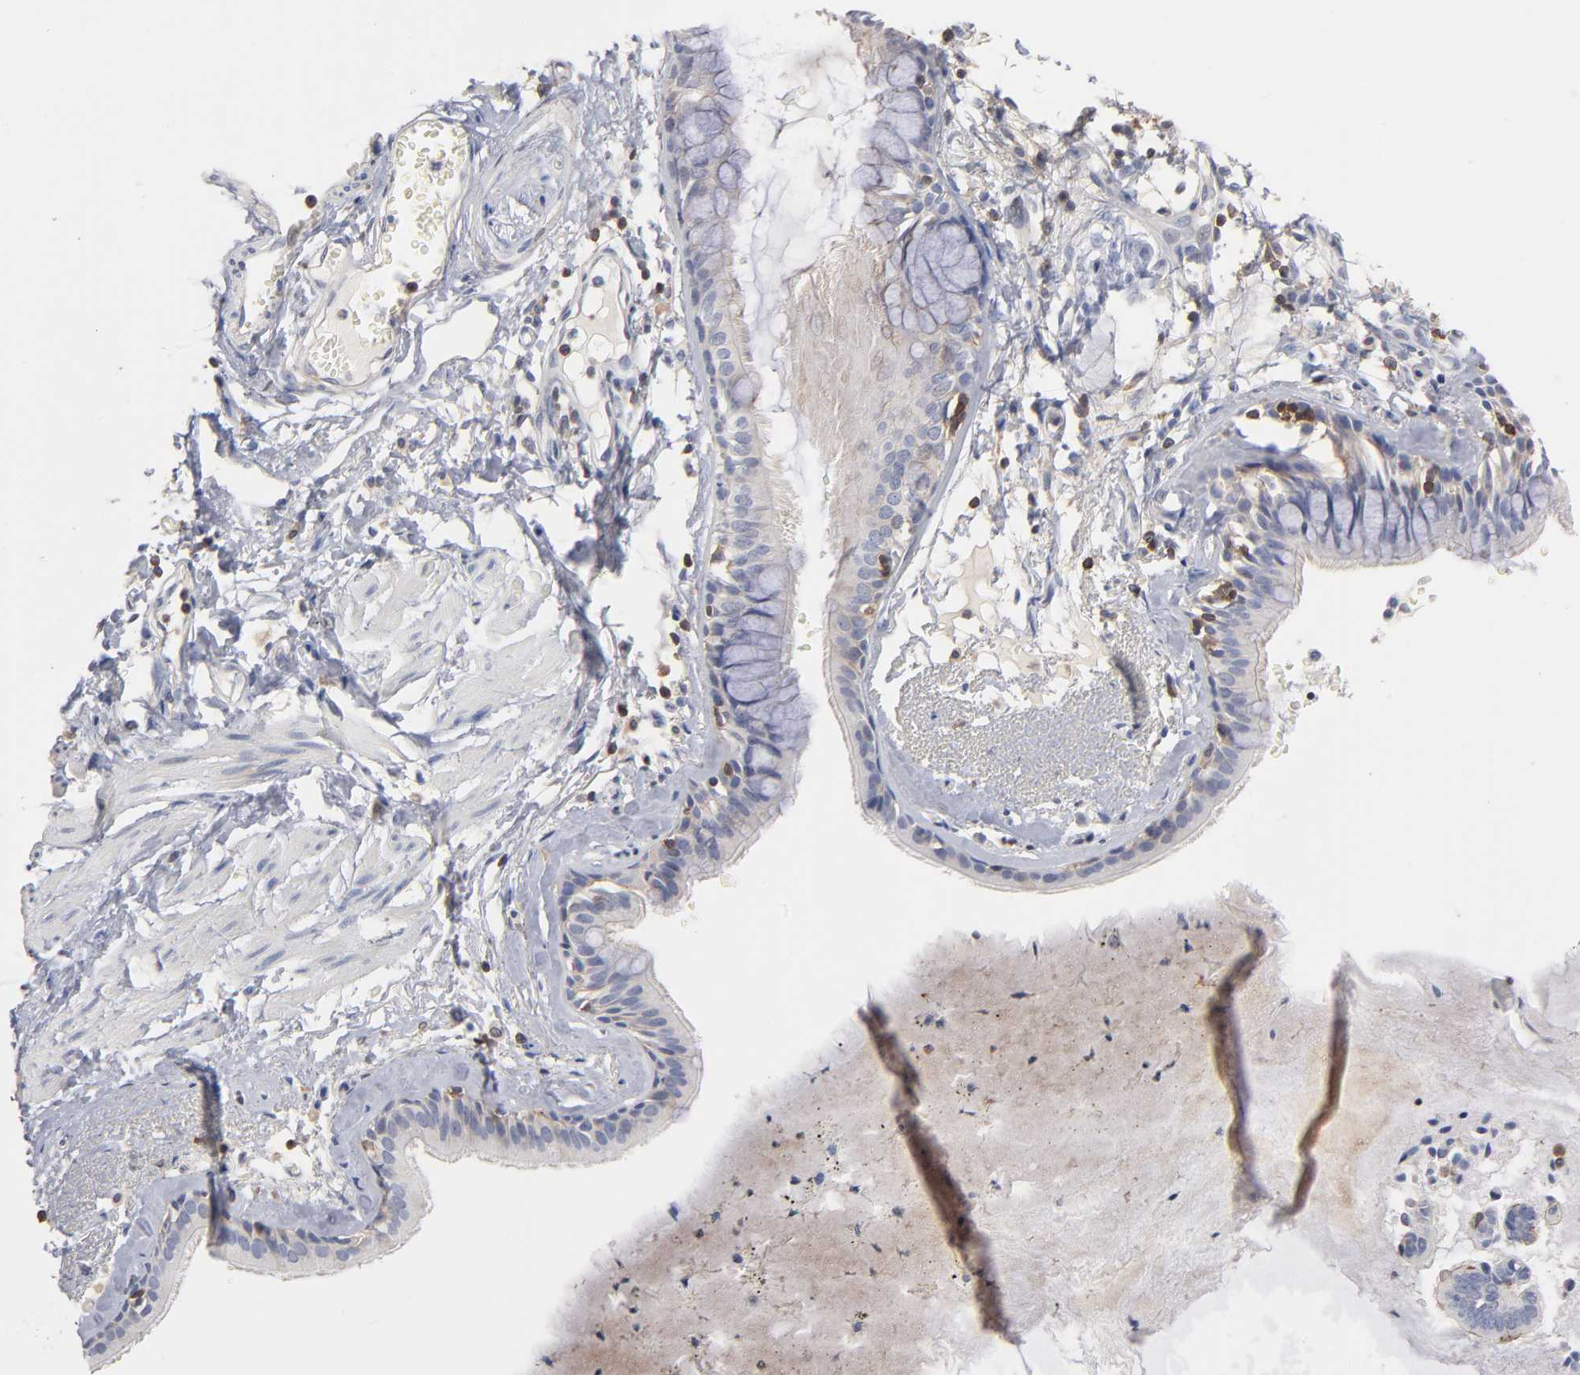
{"staining": {"intensity": "weak", "quantity": "<25%", "location": "cytoplasmic/membranous"}, "tissue": "bronchus", "cell_type": "Respiratory epithelial cells", "image_type": "normal", "snomed": [{"axis": "morphology", "description": "Normal tissue, NOS"}, {"axis": "topography", "description": "Bronchus"}, {"axis": "topography", "description": "Lung"}], "caption": "Respiratory epithelial cells show no significant expression in benign bronchus.", "gene": "PDLIM2", "patient": {"sex": "female", "age": 56}}